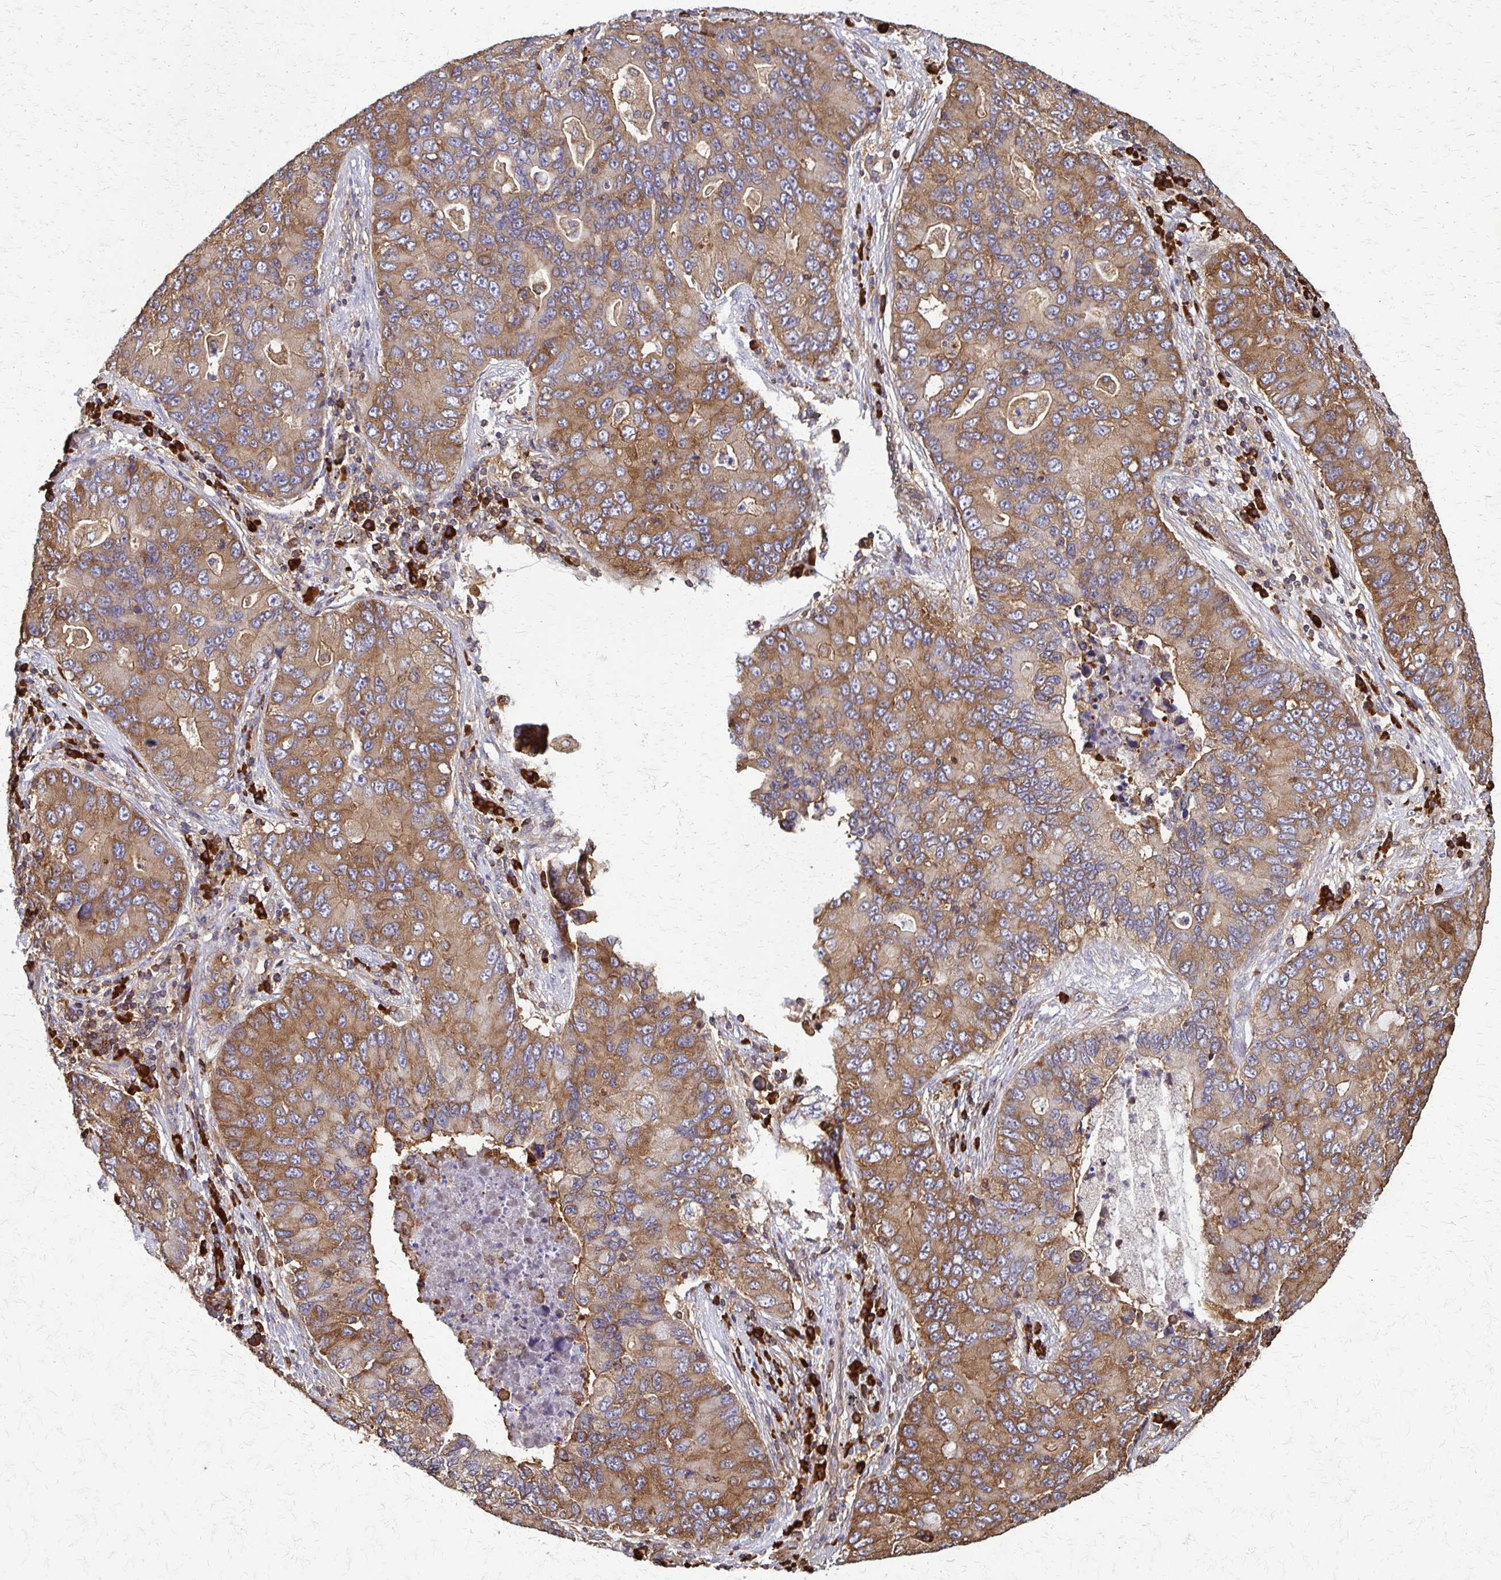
{"staining": {"intensity": "moderate", "quantity": ">75%", "location": "cytoplasmic/membranous"}, "tissue": "lung cancer", "cell_type": "Tumor cells", "image_type": "cancer", "snomed": [{"axis": "morphology", "description": "Adenocarcinoma, NOS"}, {"axis": "morphology", "description": "Adenocarcinoma, metastatic, NOS"}, {"axis": "topography", "description": "Lymph node"}, {"axis": "topography", "description": "Lung"}], "caption": "IHC of human lung cancer demonstrates medium levels of moderate cytoplasmic/membranous positivity in about >75% of tumor cells.", "gene": "EEF2", "patient": {"sex": "female", "age": 54}}